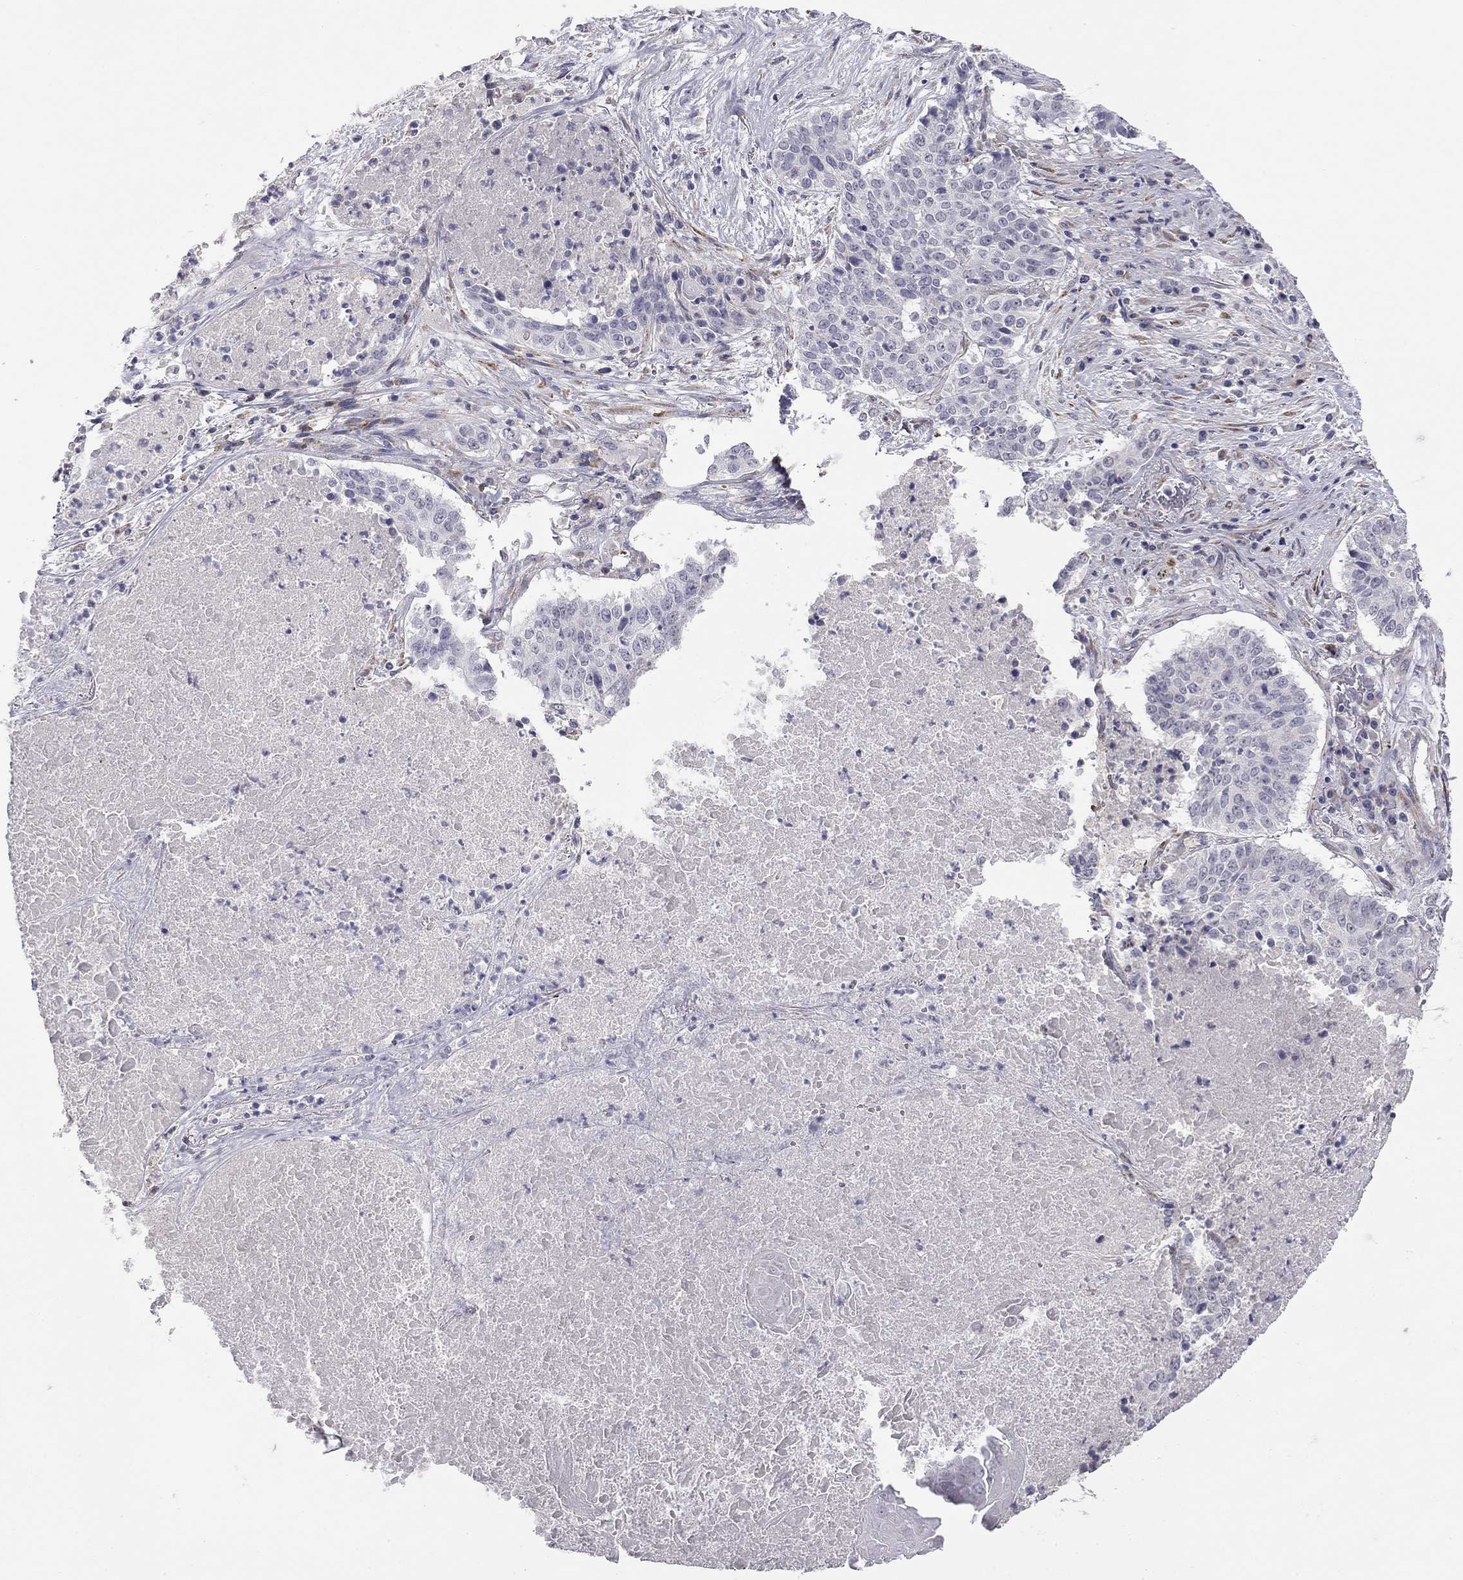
{"staining": {"intensity": "negative", "quantity": "none", "location": "none"}, "tissue": "lung cancer", "cell_type": "Tumor cells", "image_type": "cancer", "snomed": [{"axis": "morphology", "description": "Squamous cell carcinoma, NOS"}, {"axis": "topography", "description": "Lung"}], "caption": "This is an IHC micrograph of squamous cell carcinoma (lung). There is no positivity in tumor cells.", "gene": "PRRT2", "patient": {"sex": "male", "age": 64}}